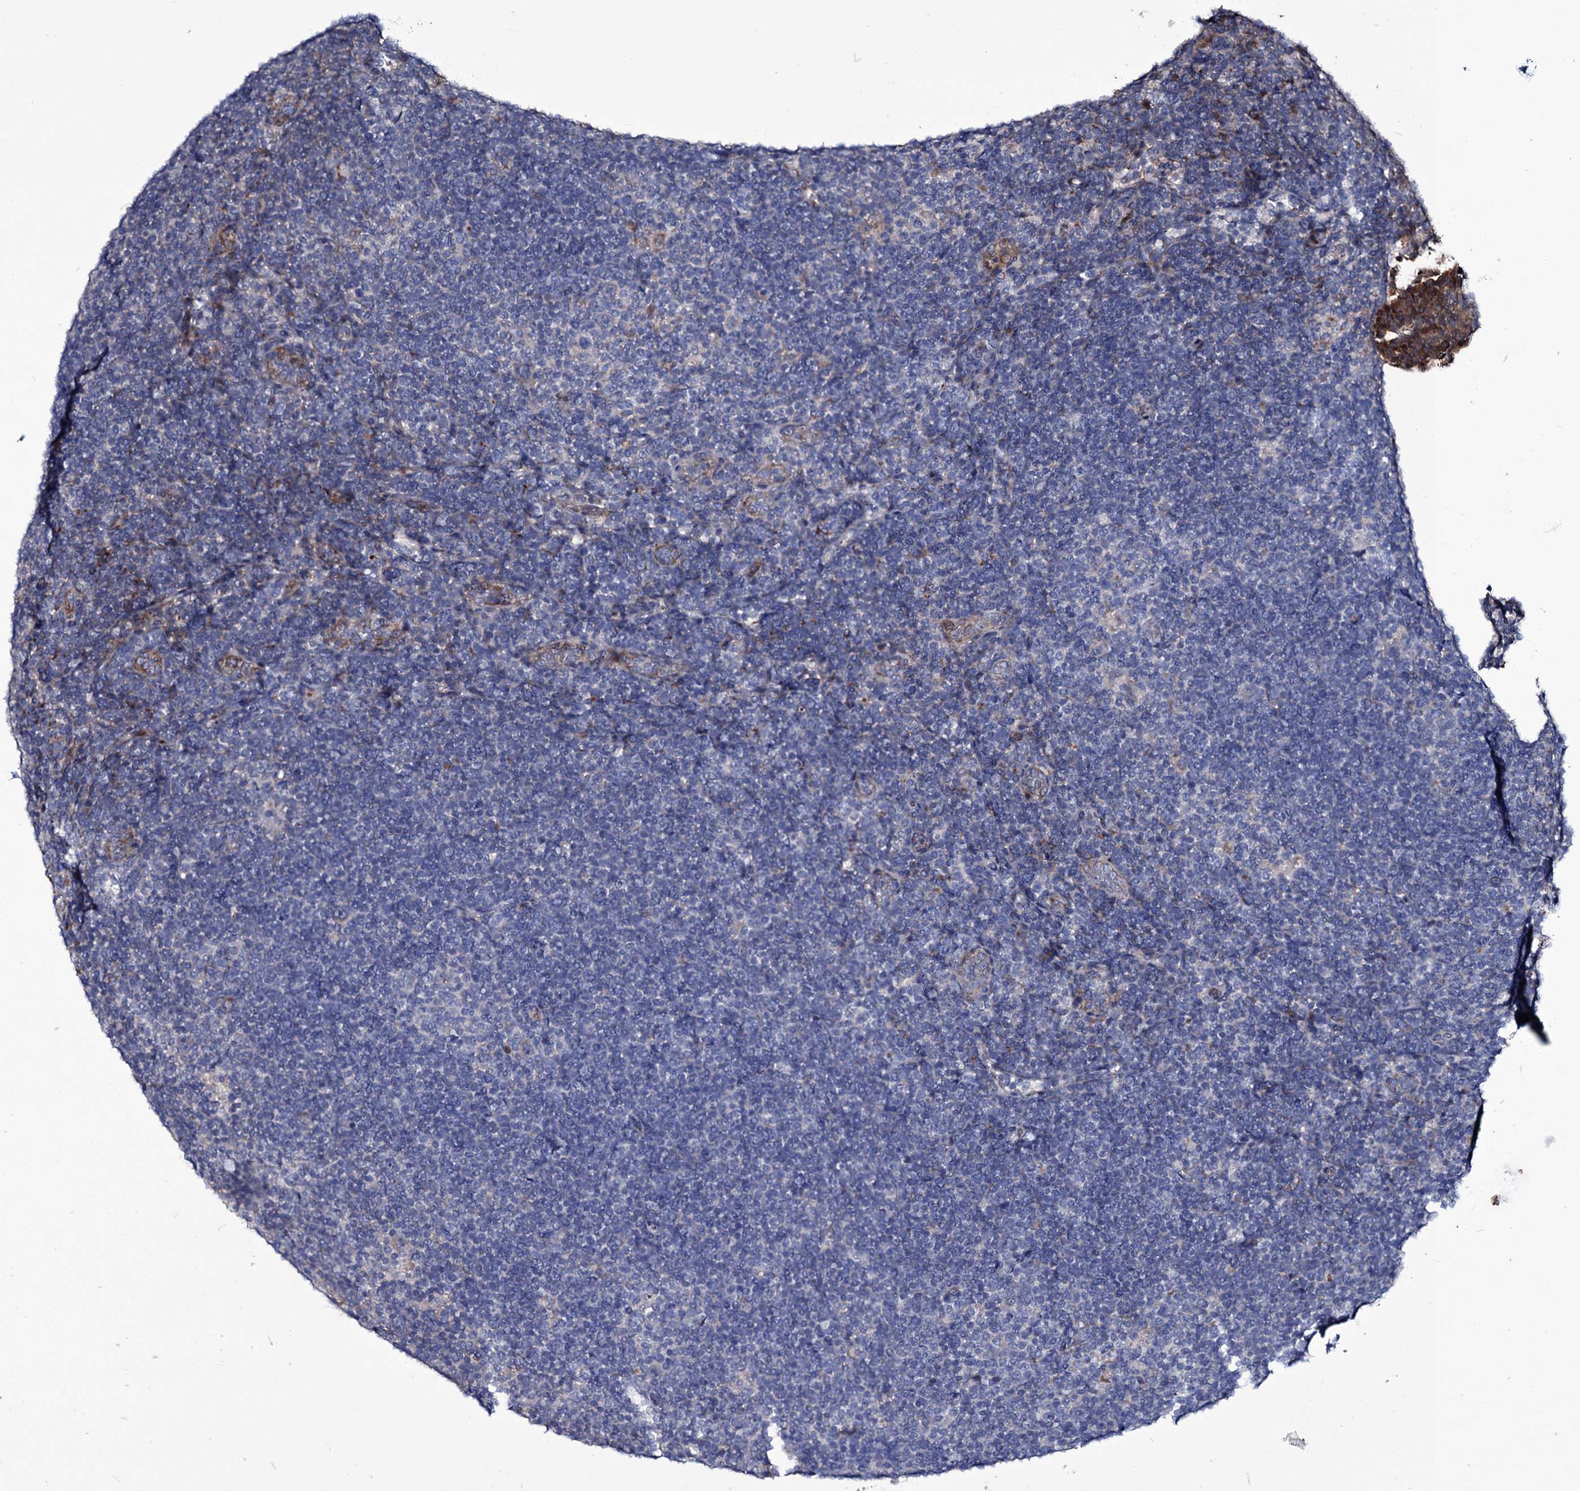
{"staining": {"intensity": "negative", "quantity": "none", "location": "none"}, "tissue": "lymphoma", "cell_type": "Tumor cells", "image_type": "cancer", "snomed": [{"axis": "morphology", "description": "Hodgkin's disease, NOS"}, {"axis": "topography", "description": "Lymph node"}], "caption": "The micrograph reveals no significant expression in tumor cells of lymphoma.", "gene": "TUBGCP5", "patient": {"sex": "female", "age": 57}}